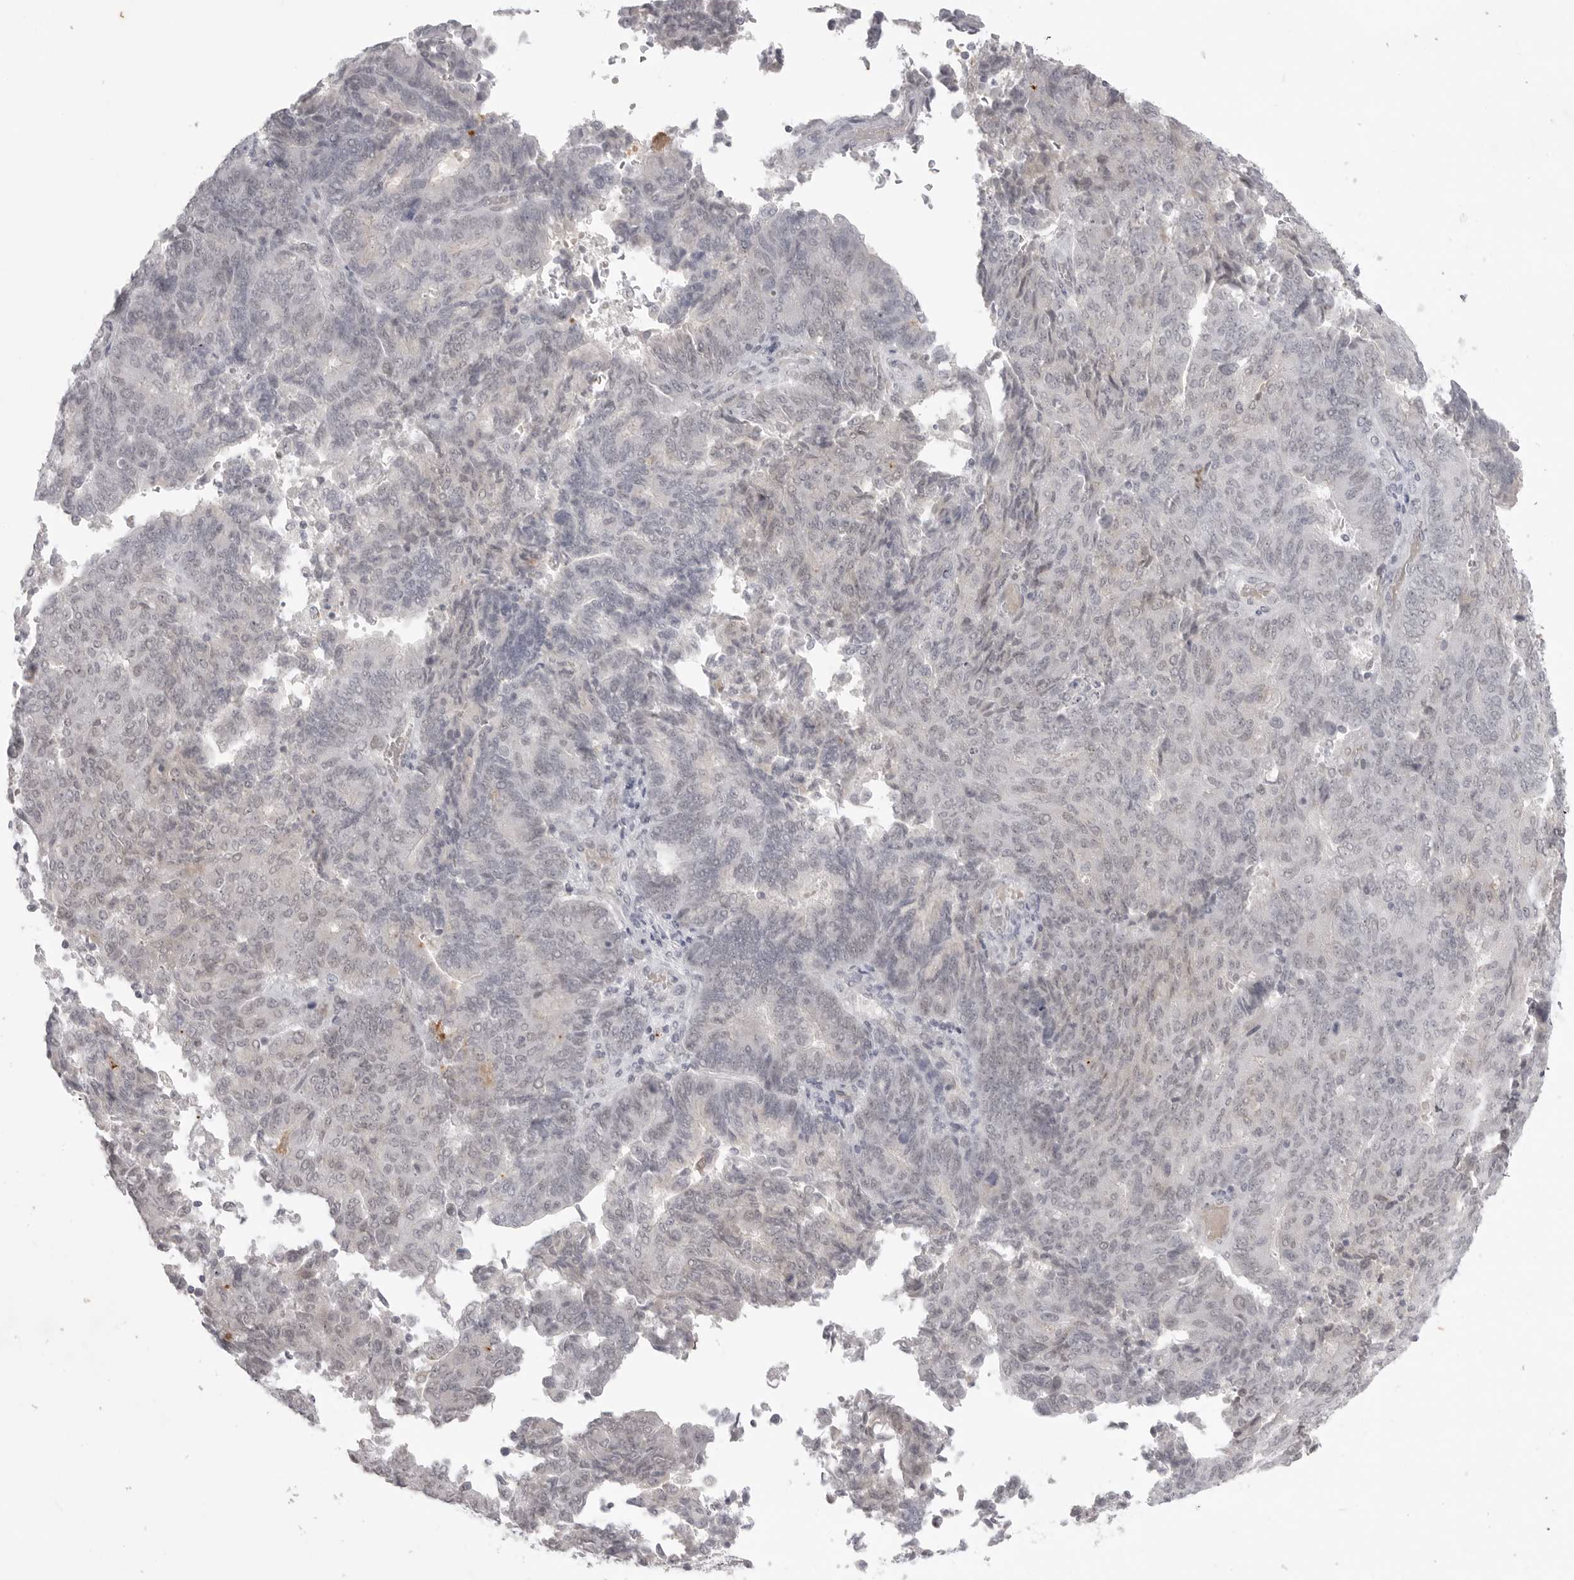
{"staining": {"intensity": "negative", "quantity": "none", "location": "none"}, "tissue": "endometrial cancer", "cell_type": "Tumor cells", "image_type": "cancer", "snomed": [{"axis": "morphology", "description": "Adenocarcinoma, NOS"}, {"axis": "topography", "description": "Endometrium"}], "caption": "This is a micrograph of immunohistochemistry staining of endometrial adenocarcinoma, which shows no positivity in tumor cells.", "gene": "TCTN3", "patient": {"sex": "female", "age": 80}}